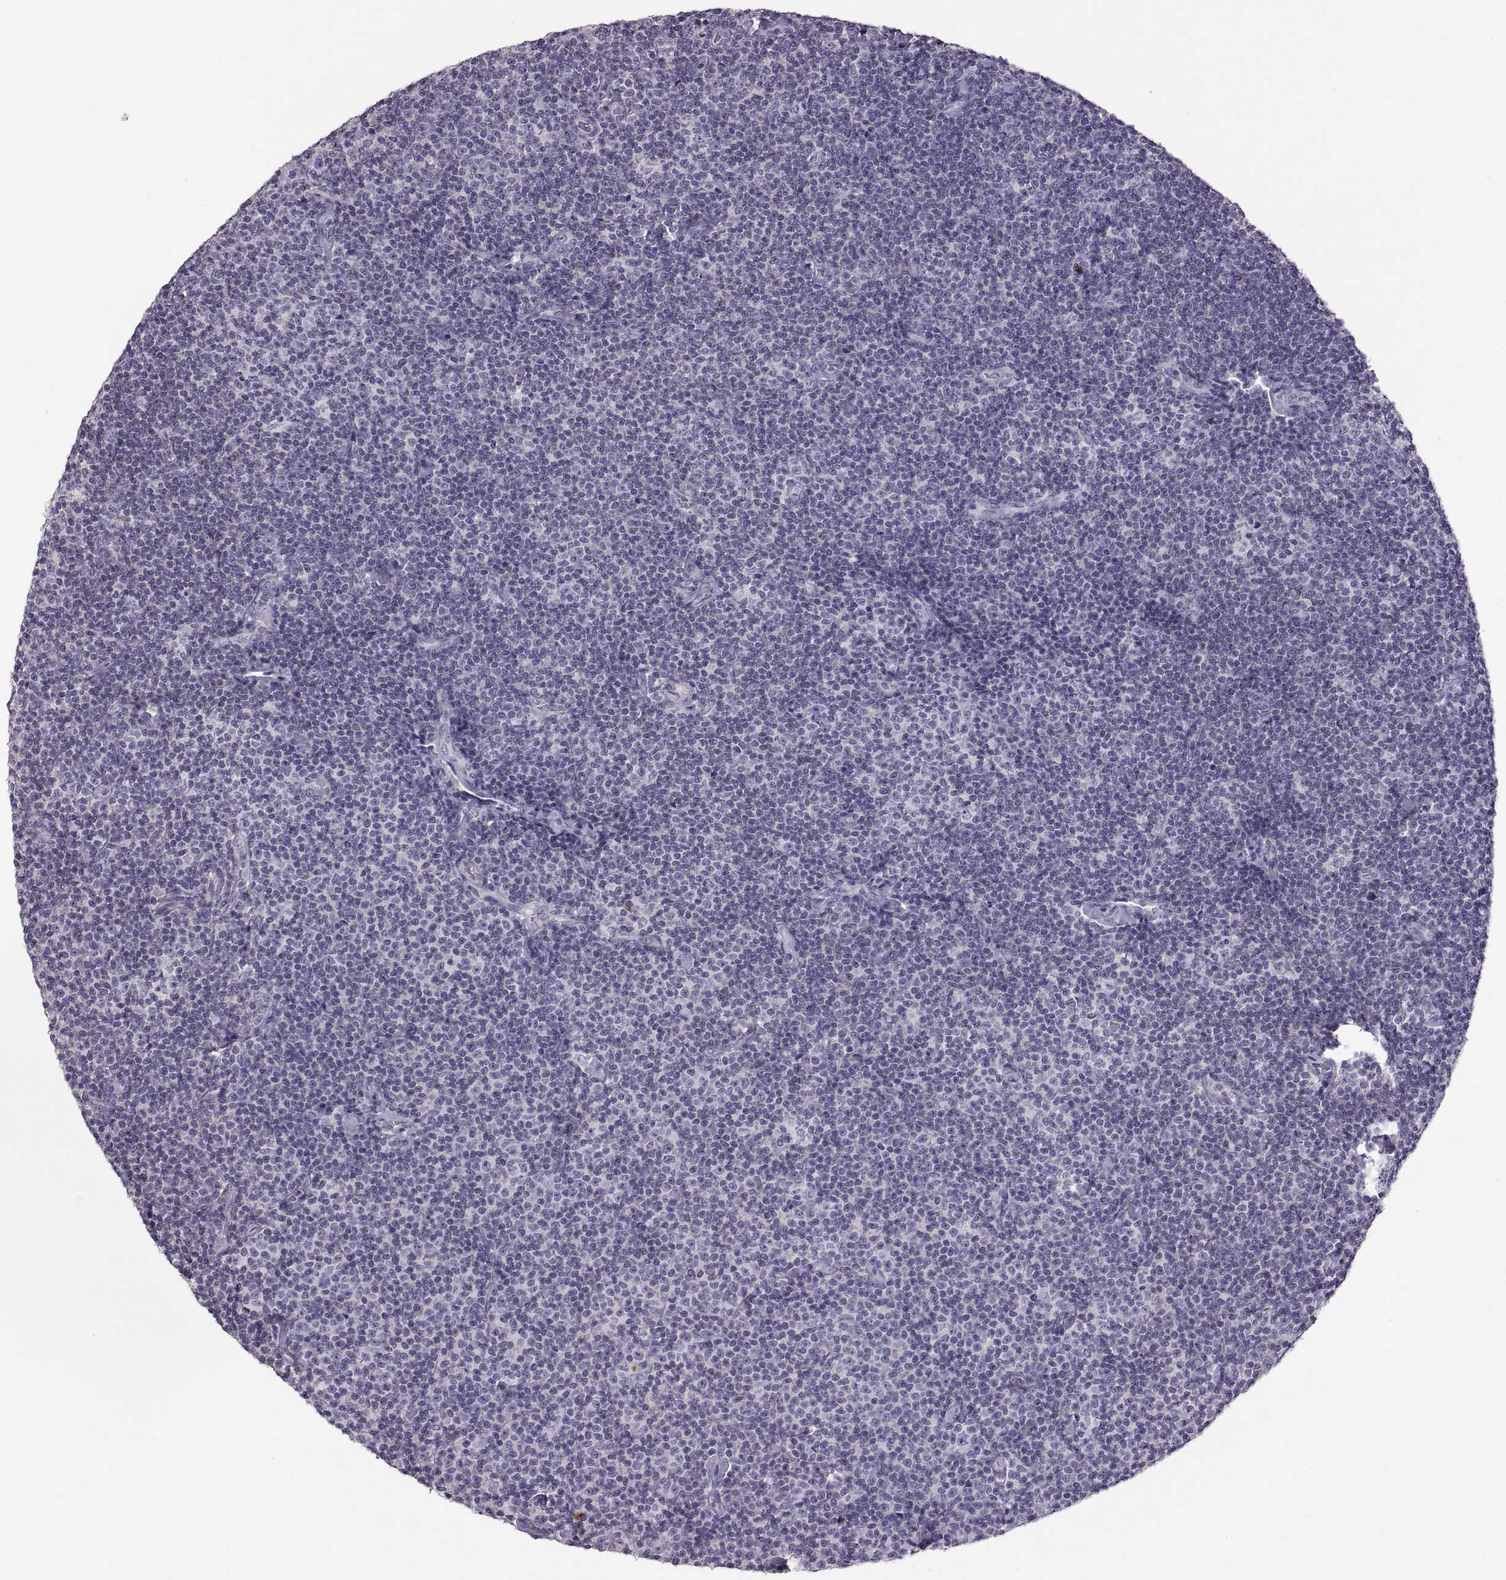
{"staining": {"intensity": "negative", "quantity": "none", "location": "none"}, "tissue": "lymphoma", "cell_type": "Tumor cells", "image_type": "cancer", "snomed": [{"axis": "morphology", "description": "Malignant lymphoma, non-Hodgkin's type, Low grade"}, {"axis": "topography", "description": "Lymph node"}], "caption": "IHC photomicrograph of low-grade malignant lymphoma, non-Hodgkin's type stained for a protein (brown), which demonstrates no staining in tumor cells. (Stains: DAB (3,3'-diaminobenzidine) IHC with hematoxylin counter stain, Microscopy: brightfield microscopy at high magnification).", "gene": "WFDC8", "patient": {"sex": "male", "age": 81}}